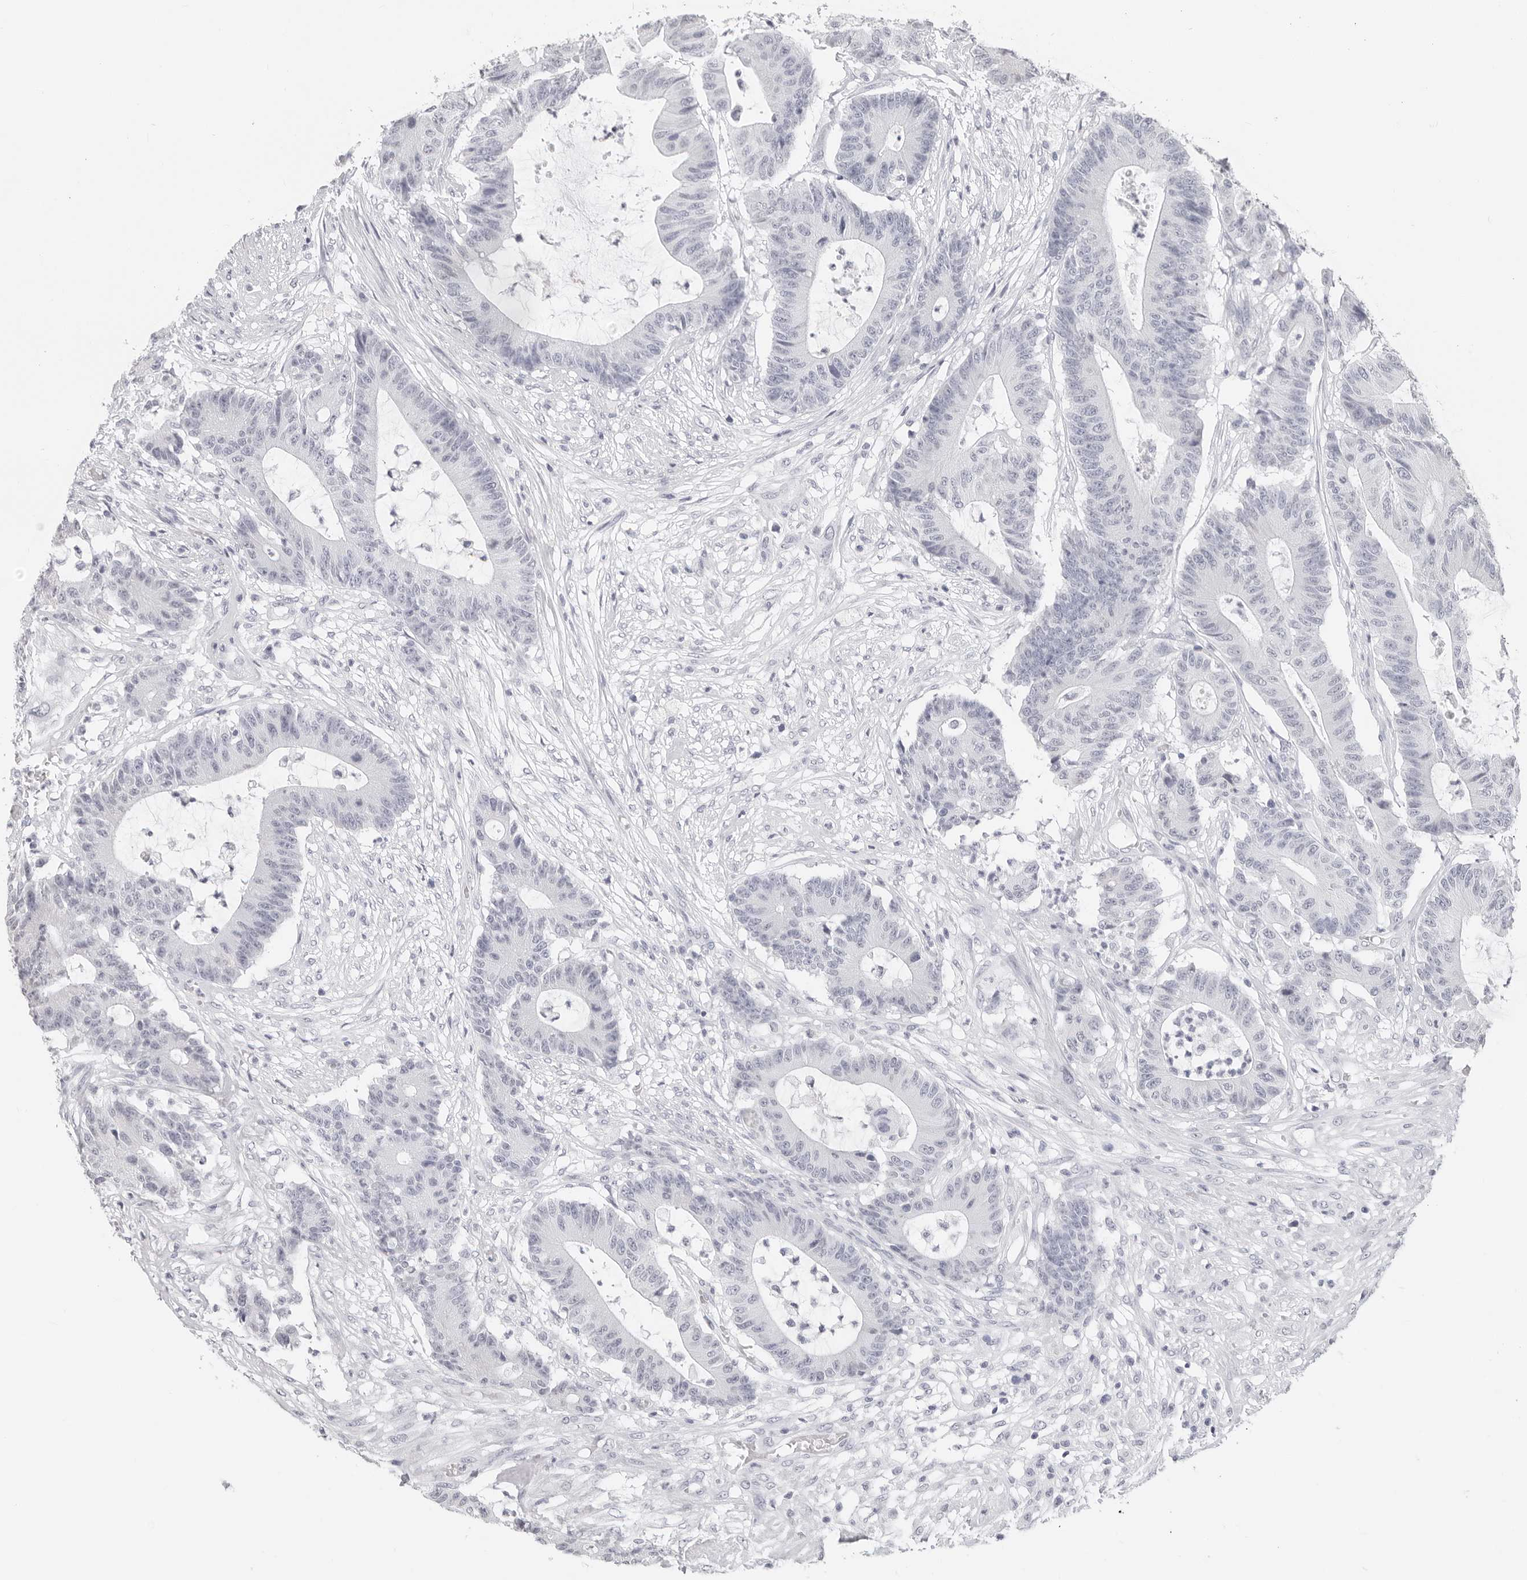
{"staining": {"intensity": "negative", "quantity": "none", "location": "none"}, "tissue": "colorectal cancer", "cell_type": "Tumor cells", "image_type": "cancer", "snomed": [{"axis": "morphology", "description": "Adenocarcinoma, NOS"}, {"axis": "topography", "description": "Colon"}], "caption": "Adenocarcinoma (colorectal) was stained to show a protein in brown. There is no significant staining in tumor cells.", "gene": "AGMAT", "patient": {"sex": "female", "age": 84}}